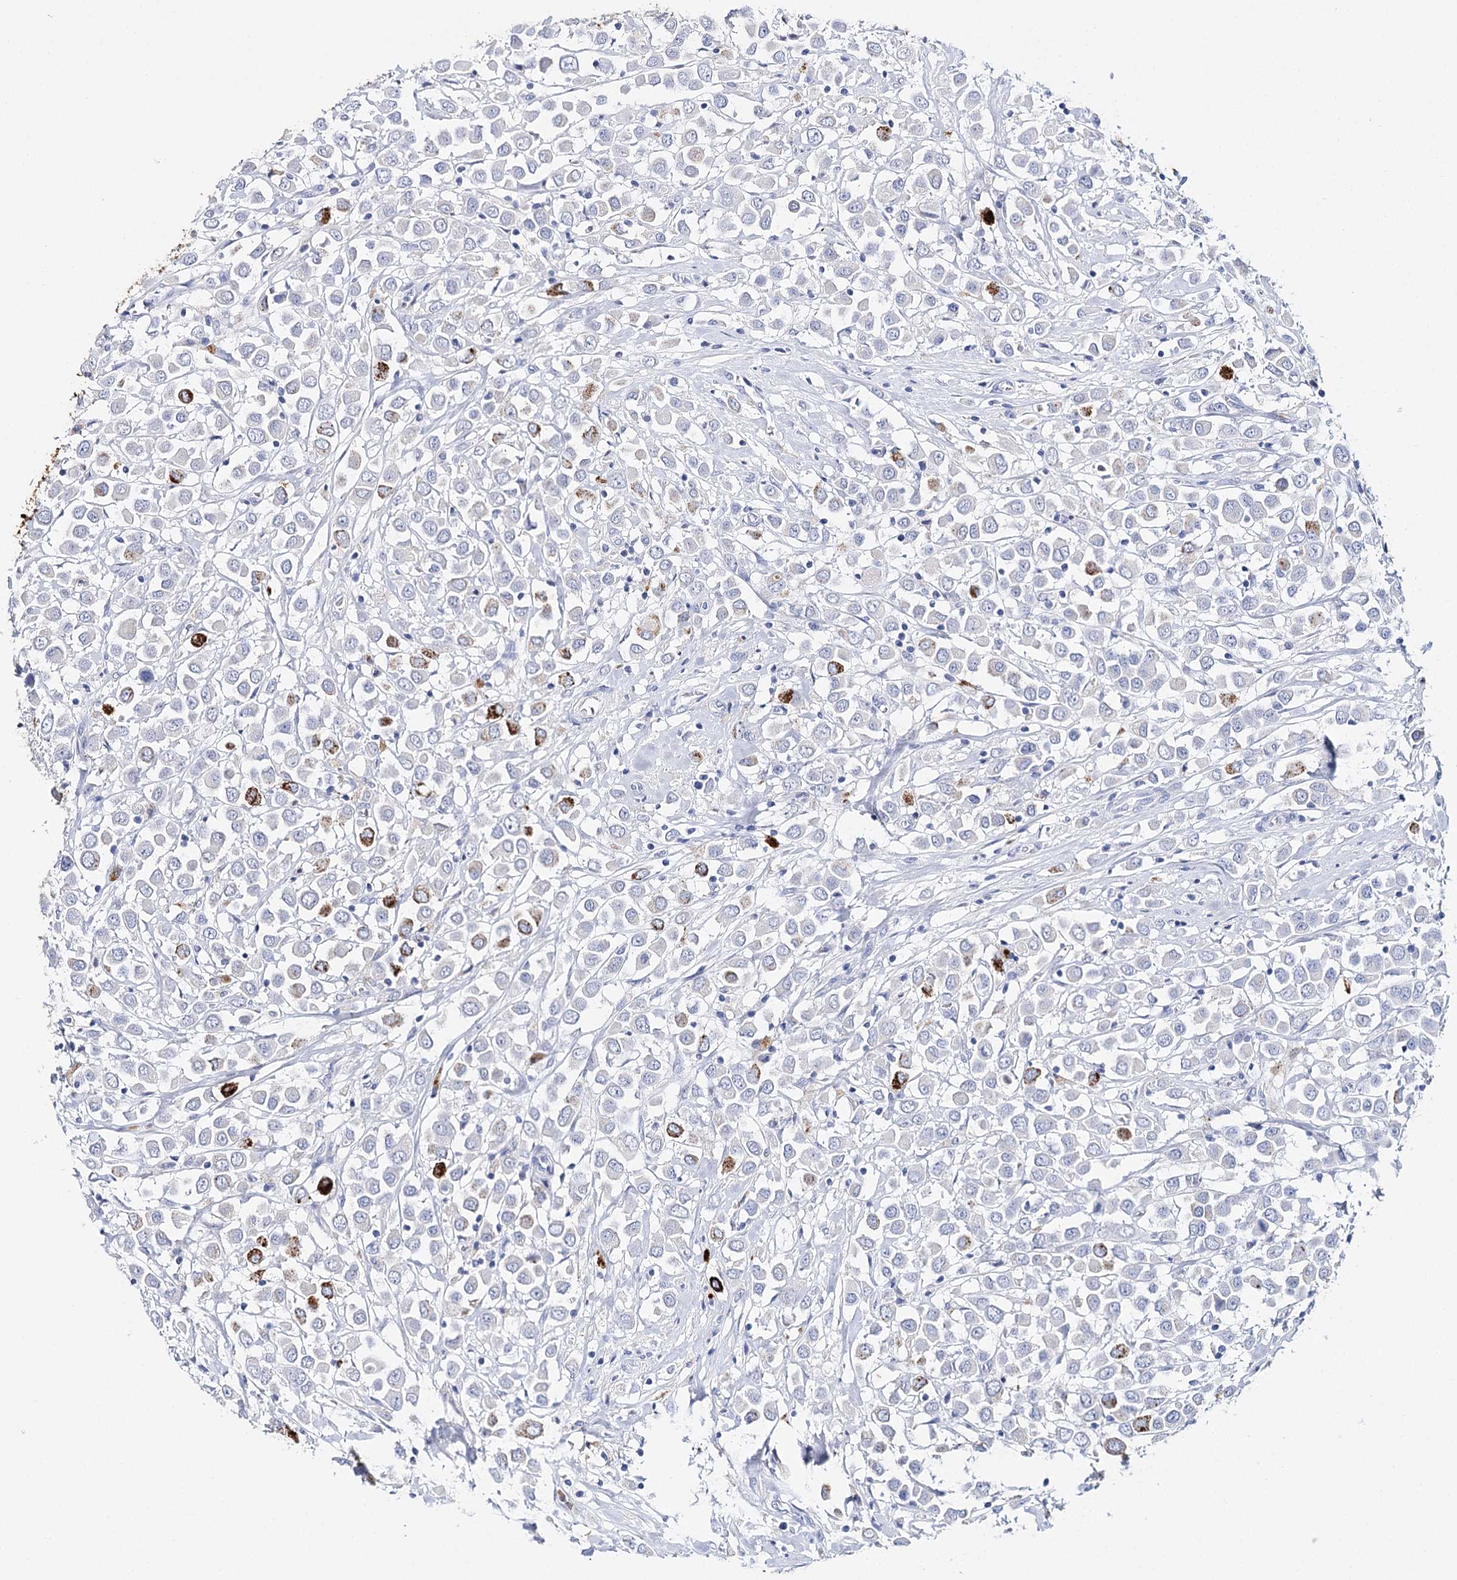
{"staining": {"intensity": "strong", "quantity": "<25%", "location": "cytoplasmic/membranous"}, "tissue": "breast cancer", "cell_type": "Tumor cells", "image_type": "cancer", "snomed": [{"axis": "morphology", "description": "Duct carcinoma"}, {"axis": "topography", "description": "Breast"}], "caption": "This histopathology image demonstrates immunohistochemistry staining of breast cancer, with medium strong cytoplasmic/membranous positivity in about <25% of tumor cells.", "gene": "CEACAM8", "patient": {"sex": "female", "age": 61}}